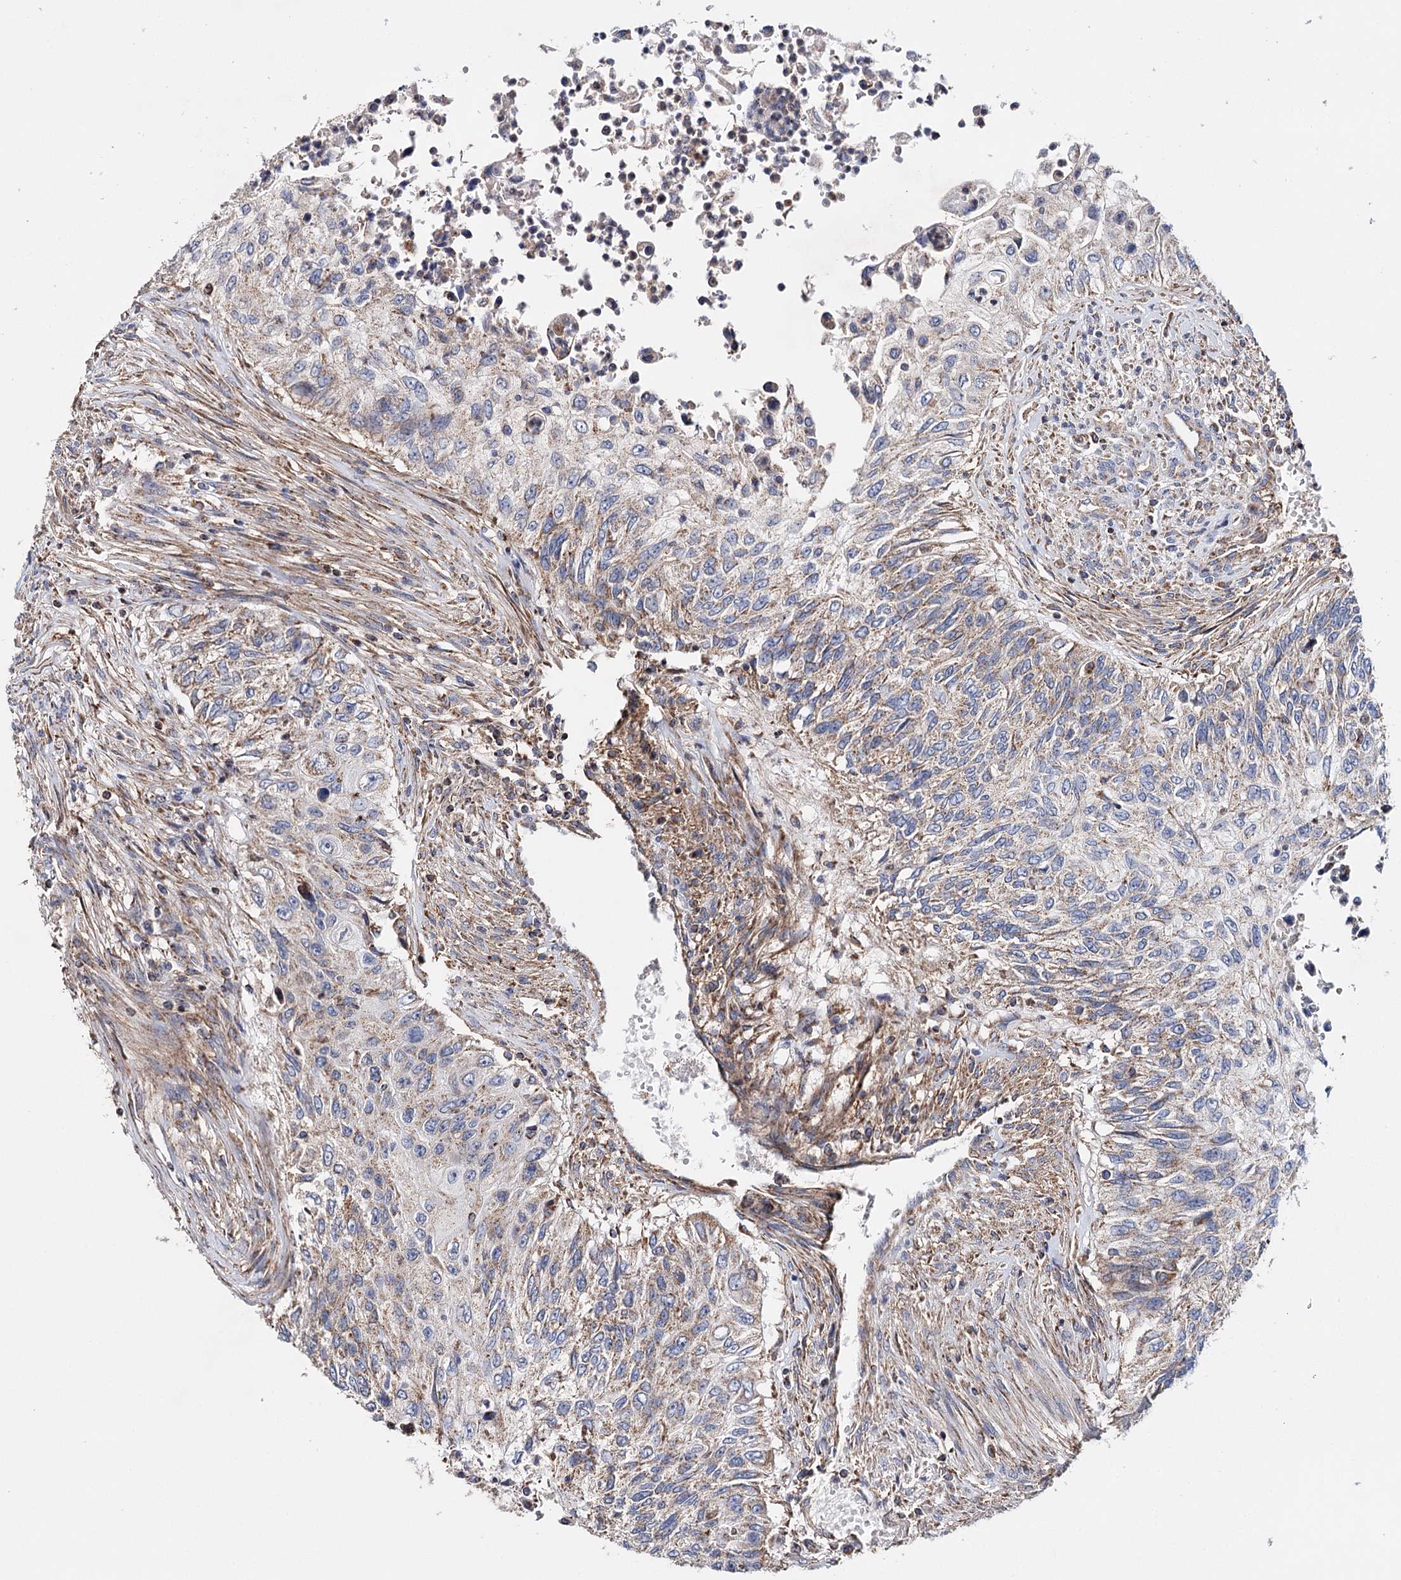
{"staining": {"intensity": "weak", "quantity": ">75%", "location": "cytoplasmic/membranous"}, "tissue": "urothelial cancer", "cell_type": "Tumor cells", "image_type": "cancer", "snomed": [{"axis": "morphology", "description": "Urothelial carcinoma, High grade"}, {"axis": "topography", "description": "Urinary bladder"}], "caption": "This is a histology image of IHC staining of urothelial carcinoma (high-grade), which shows weak expression in the cytoplasmic/membranous of tumor cells.", "gene": "CFAP46", "patient": {"sex": "female", "age": 60}}